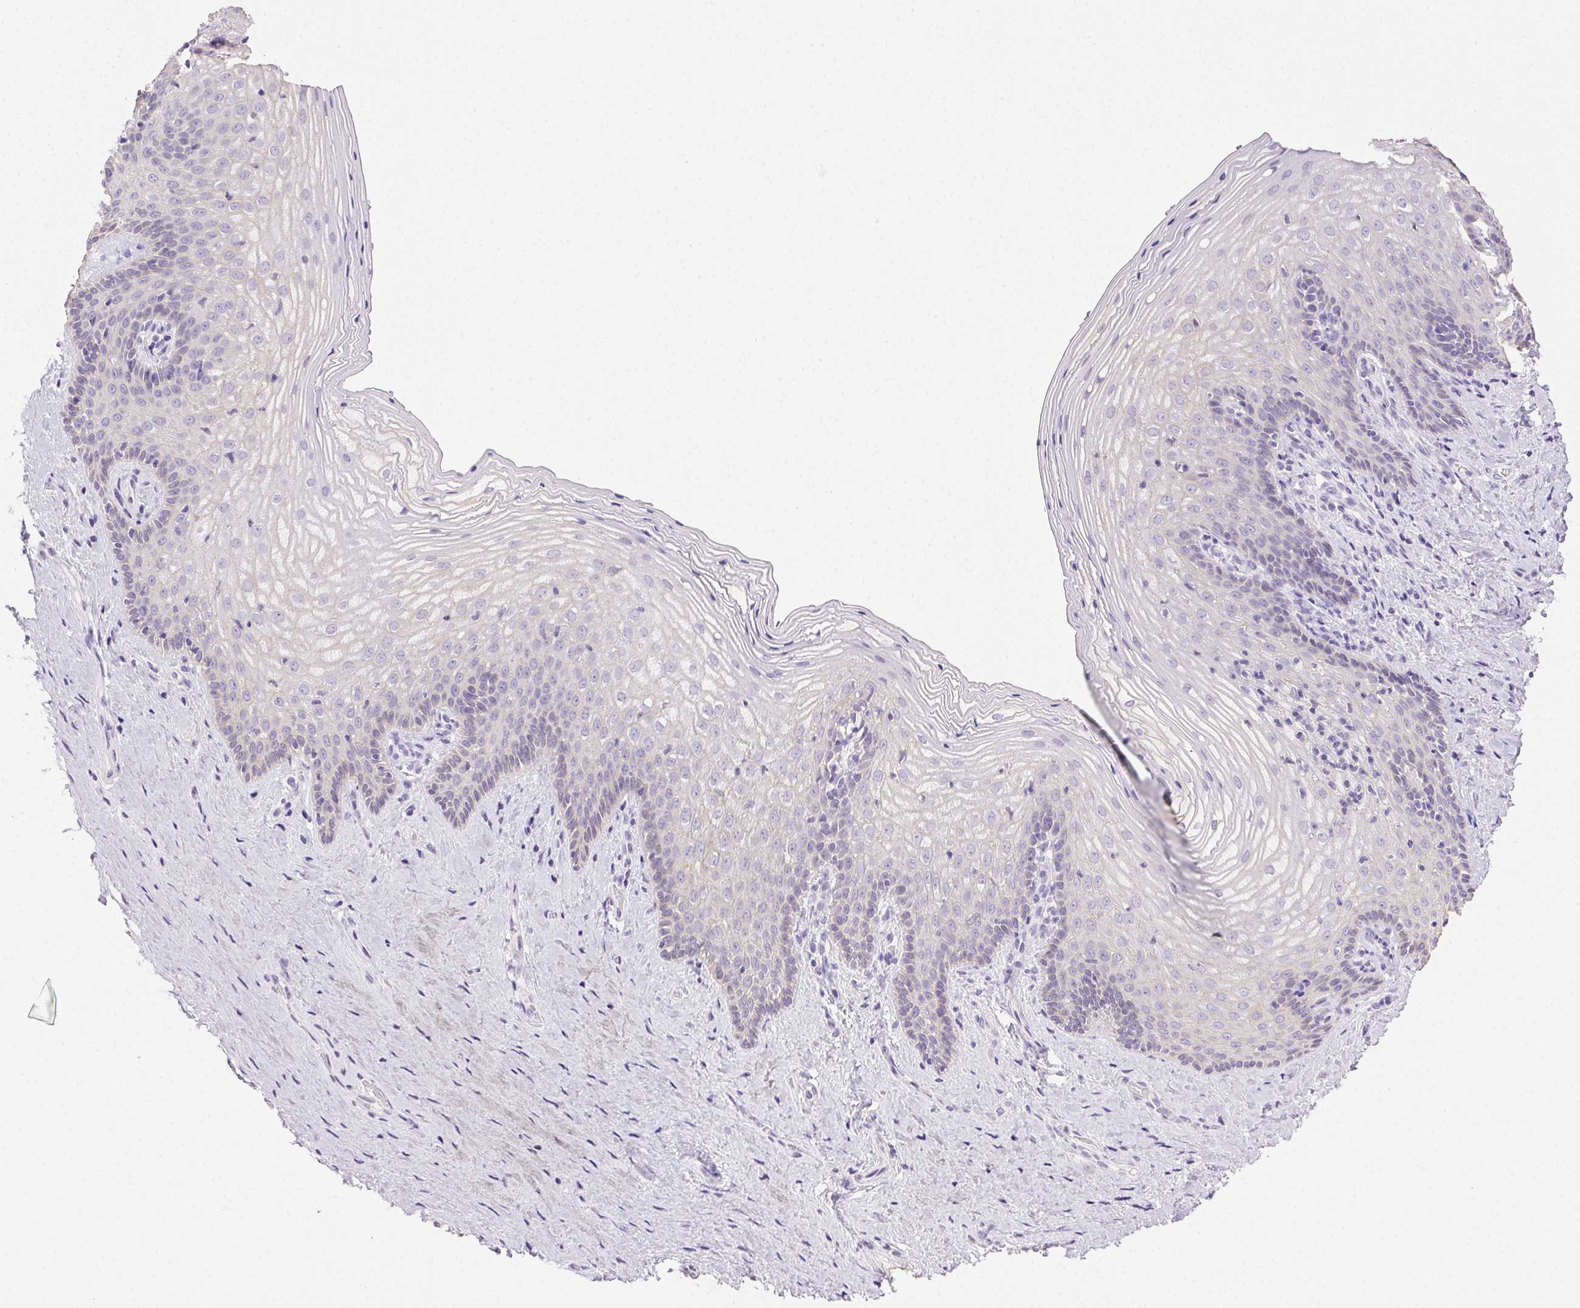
{"staining": {"intensity": "negative", "quantity": "none", "location": "none"}, "tissue": "vagina", "cell_type": "Squamous epithelial cells", "image_type": "normal", "snomed": [{"axis": "morphology", "description": "Normal tissue, NOS"}, {"axis": "topography", "description": "Vagina"}], "caption": "Vagina was stained to show a protein in brown. There is no significant staining in squamous epithelial cells. (DAB (3,3'-diaminobenzidine) IHC, high magnification).", "gene": "CLDN10", "patient": {"sex": "female", "age": 45}}